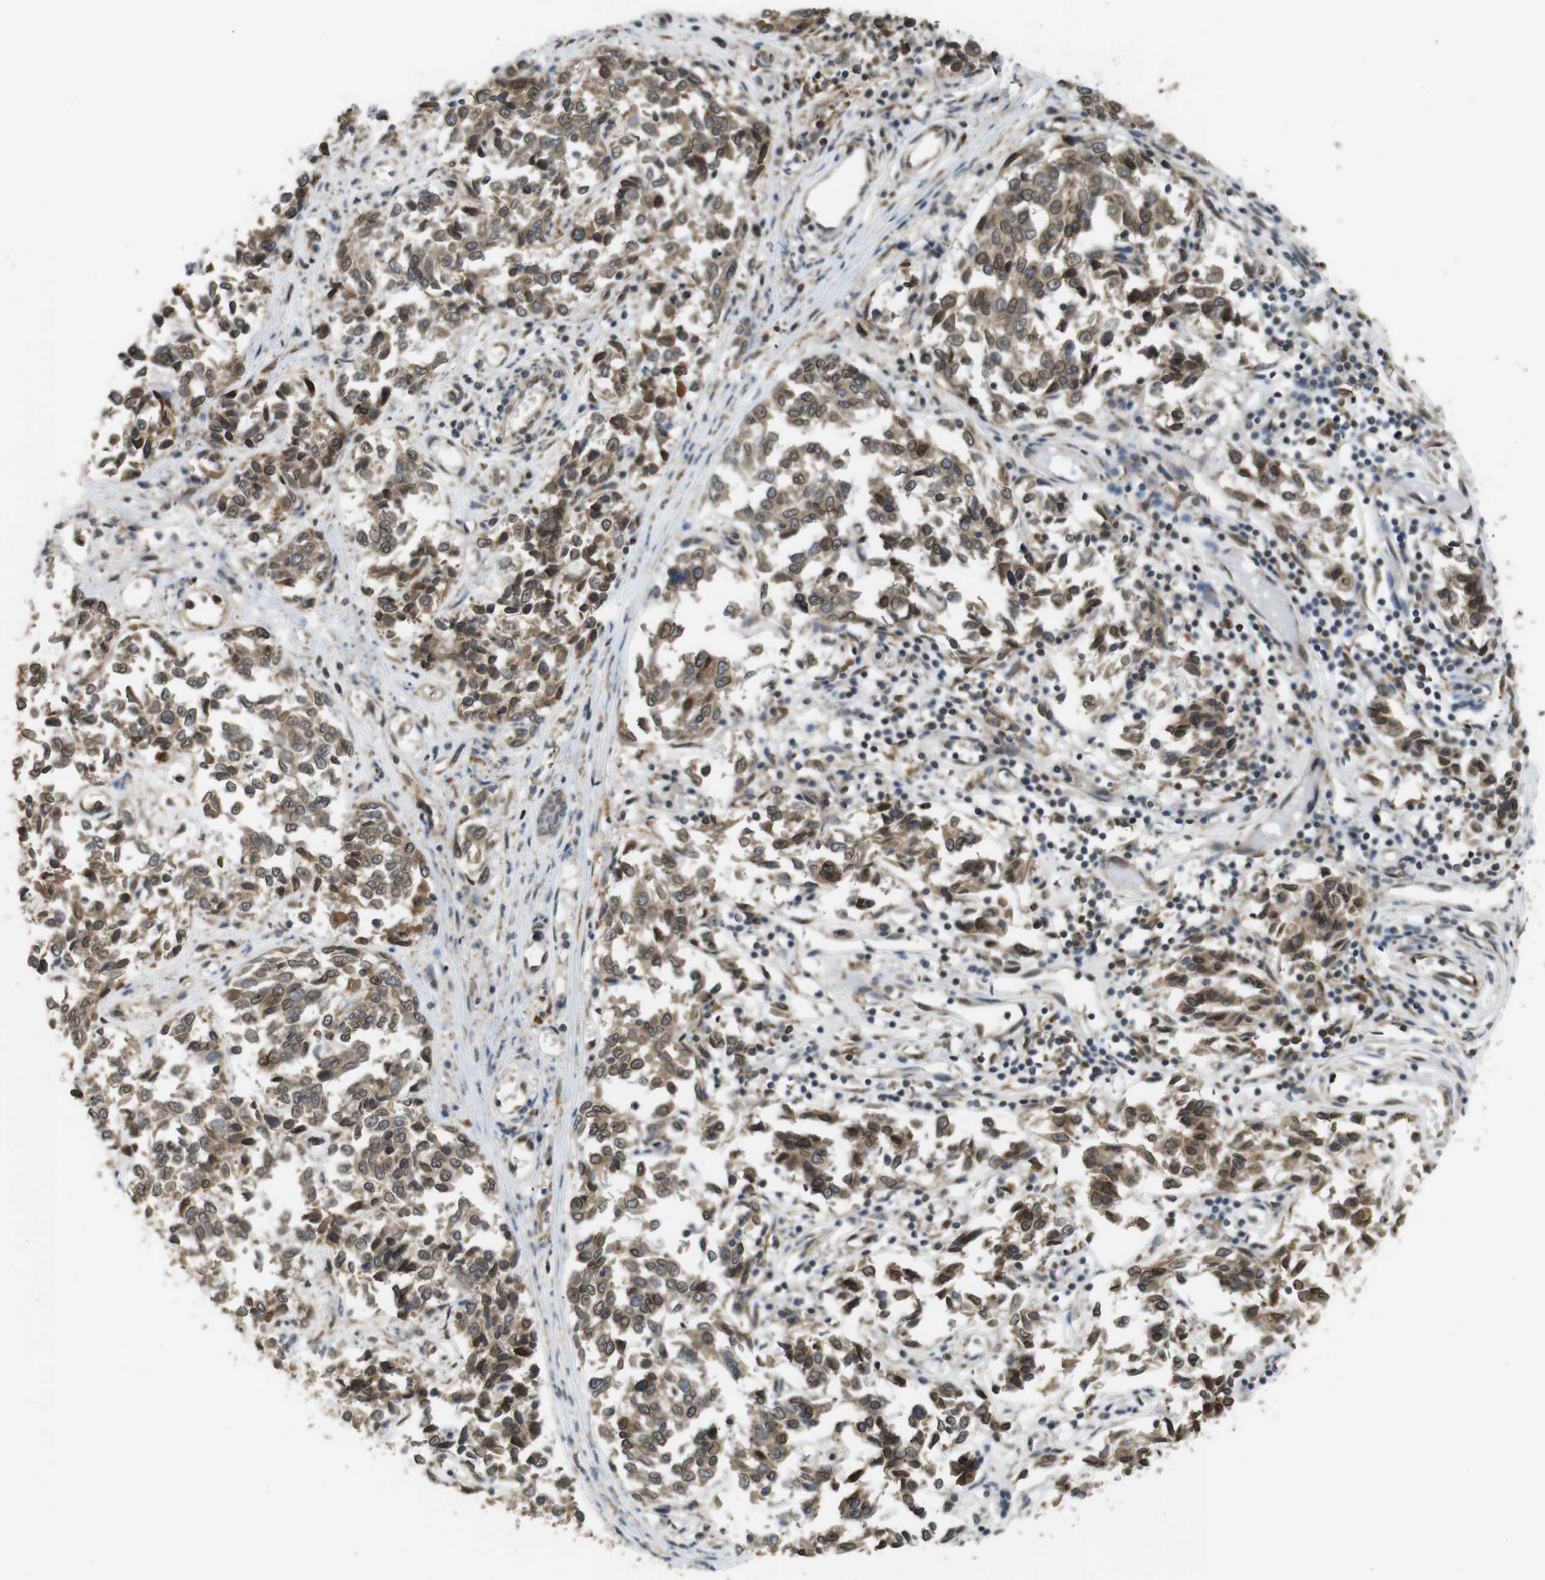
{"staining": {"intensity": "moderate", "quantity": "25%-75%", "location": "cytoplasmic/membranous"}, "tissue": "melanoma", "cell_type": "Tumor cells", "image_type": "cancer", "snomed": [{"axis": "morphology", "description": "Malignant melanoma, NOS"}, {"axis": "topography", "description": "Skin"}], "caption": "A micrograph of malignant melanoma stained for a protein displays moderate cytoplasmic/membranous brown staining in tumor cells. The staining was performed using DAB (3,3'-diaminobenzidine) to visualize the protein expression in brown, while the nuclei were stained in blue with hematoxylin (Magnification: 20x).", "gene": "TMED4", "patient": {"sex": "female", "age": 64}}